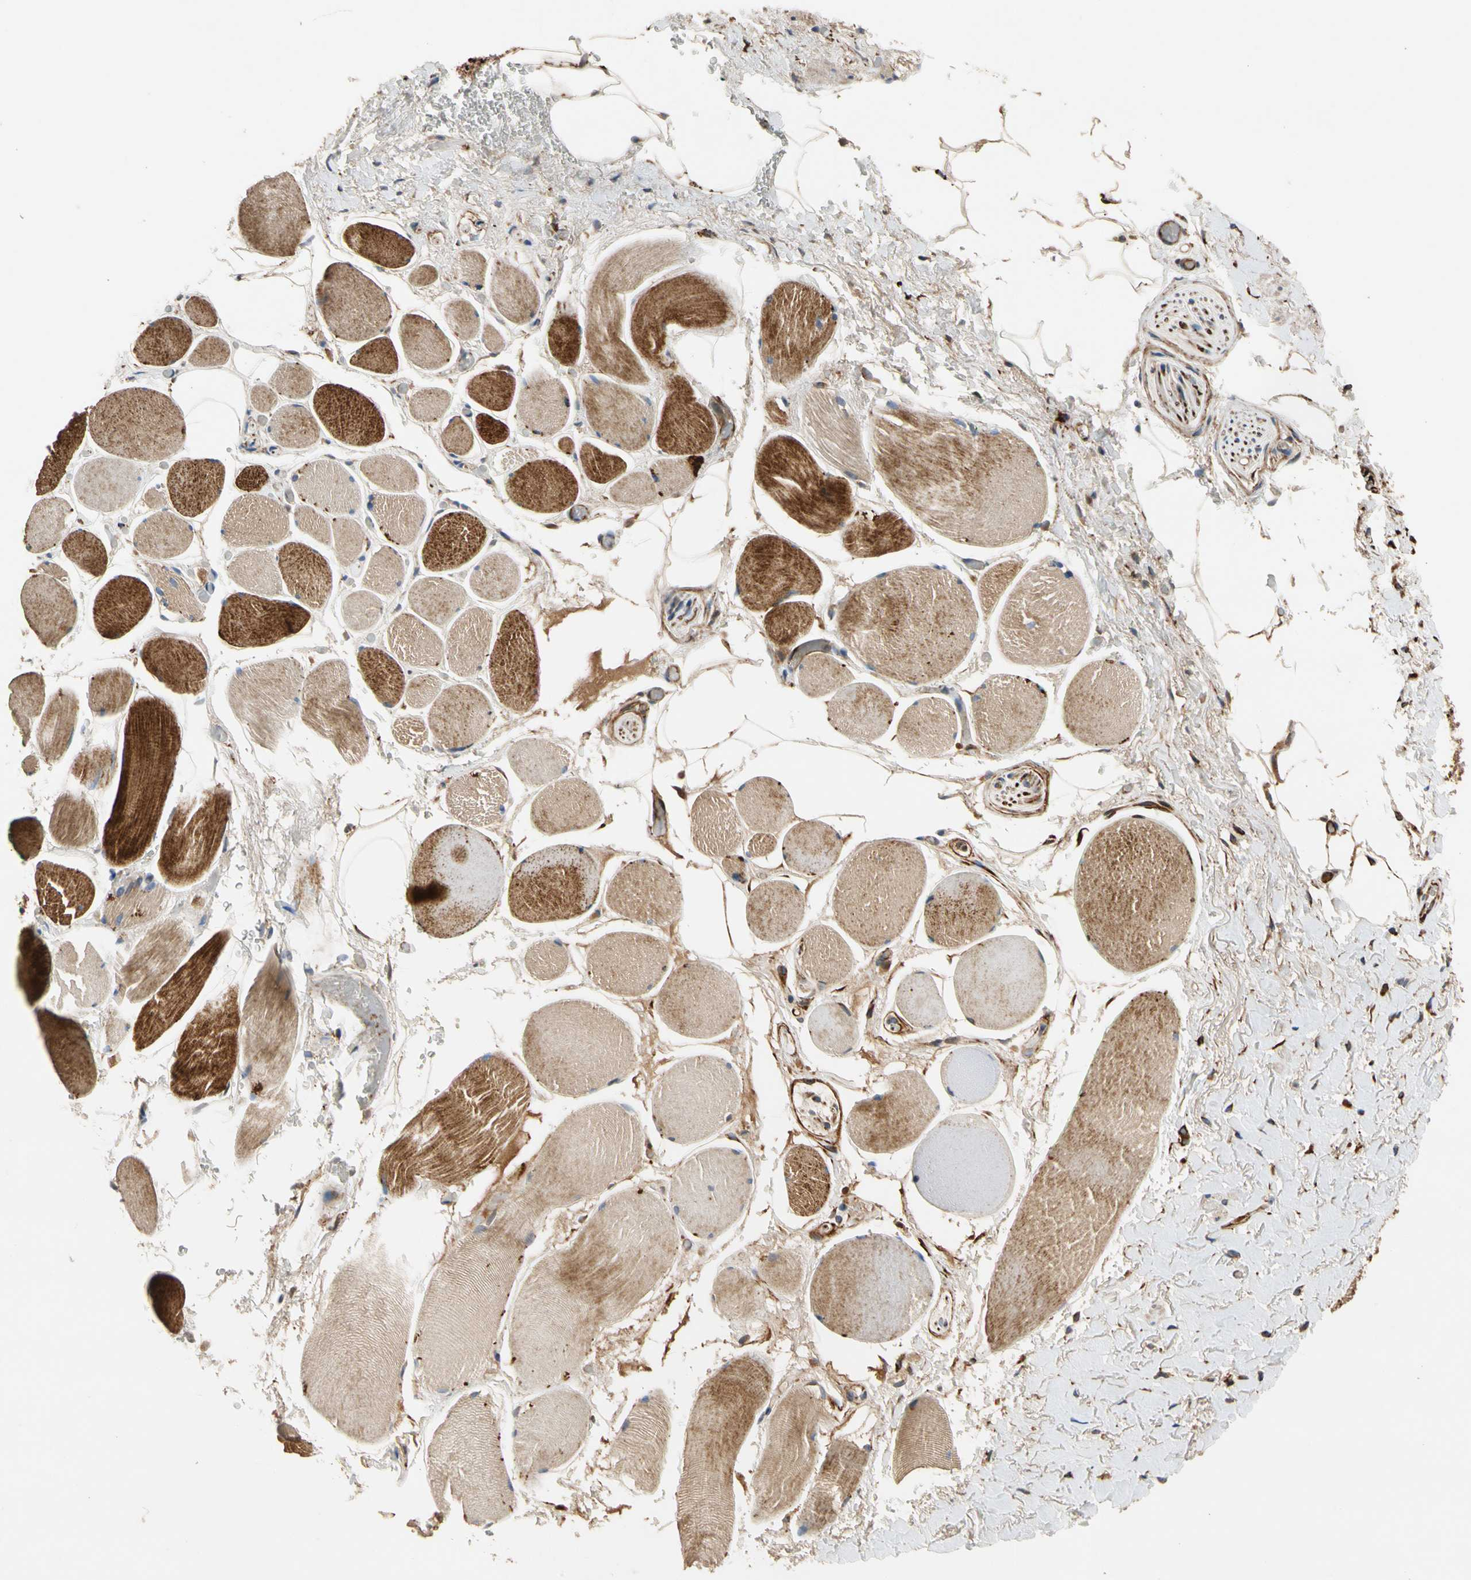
{"staining": {"intensity": "strong", "quantity": ">75%", "location": "cytoplasmic/membranous"}, "tissue": "adipose tissue", "cell_type": "Adipocytes", "image_type": "normal", "snomed": [{"axis": "morphology", "description": "Normal tissue, NOS"}, {"axis": "topography", "description": "Soft tissue"}, {"axis": "topography", "description": "Peripheral nerve tissue"}], "caption": "Adipocytes display high levels of strong cytoplasmic/membranous positivity in approximately >75% of cells in normal adipose tissue.", "gene": "FGD6", "patient": {"sex": "female", "age": 71}}